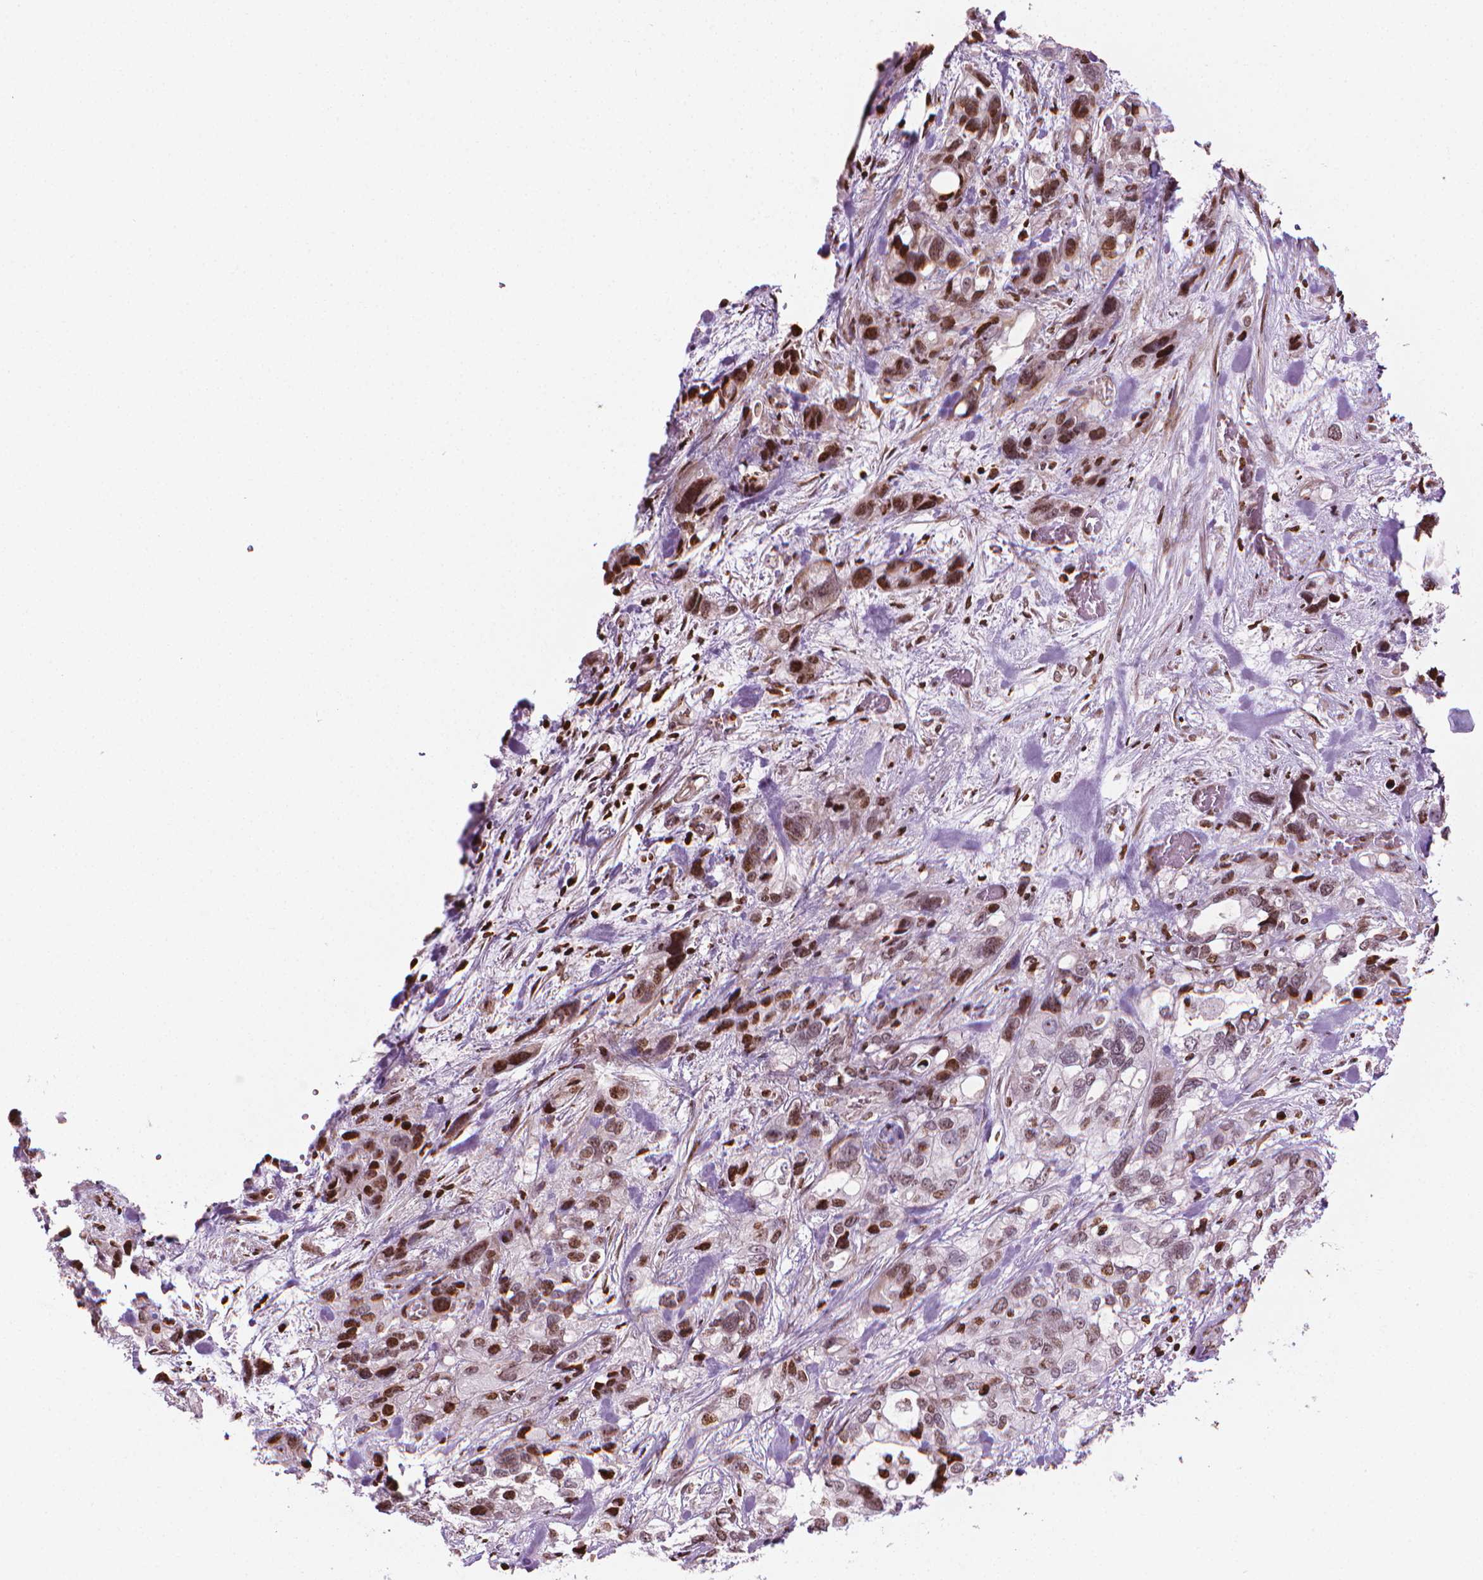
{"staining": {"intensity": "moderate", "quantity": ">75%", "location": "nuclear"}, "tissue": "stomach cancer", "cell_type": "Tumor cells", "image_type": "cancer", "snomed": [{"axis": "morphology", "description": "Adenocarcinoma, NOS"}, {"axis": "topography", "description": "Stomach, upper"}], "caption": "IHC (DAB (3,3'-diaminobenzidine)) staining of stomach adenocarcinoma reveals moderate nuclear protein staining in about >75% of tumor cells.", "gene": "PIP4K2A", "patient": {"sex": "female", "age": 81}}